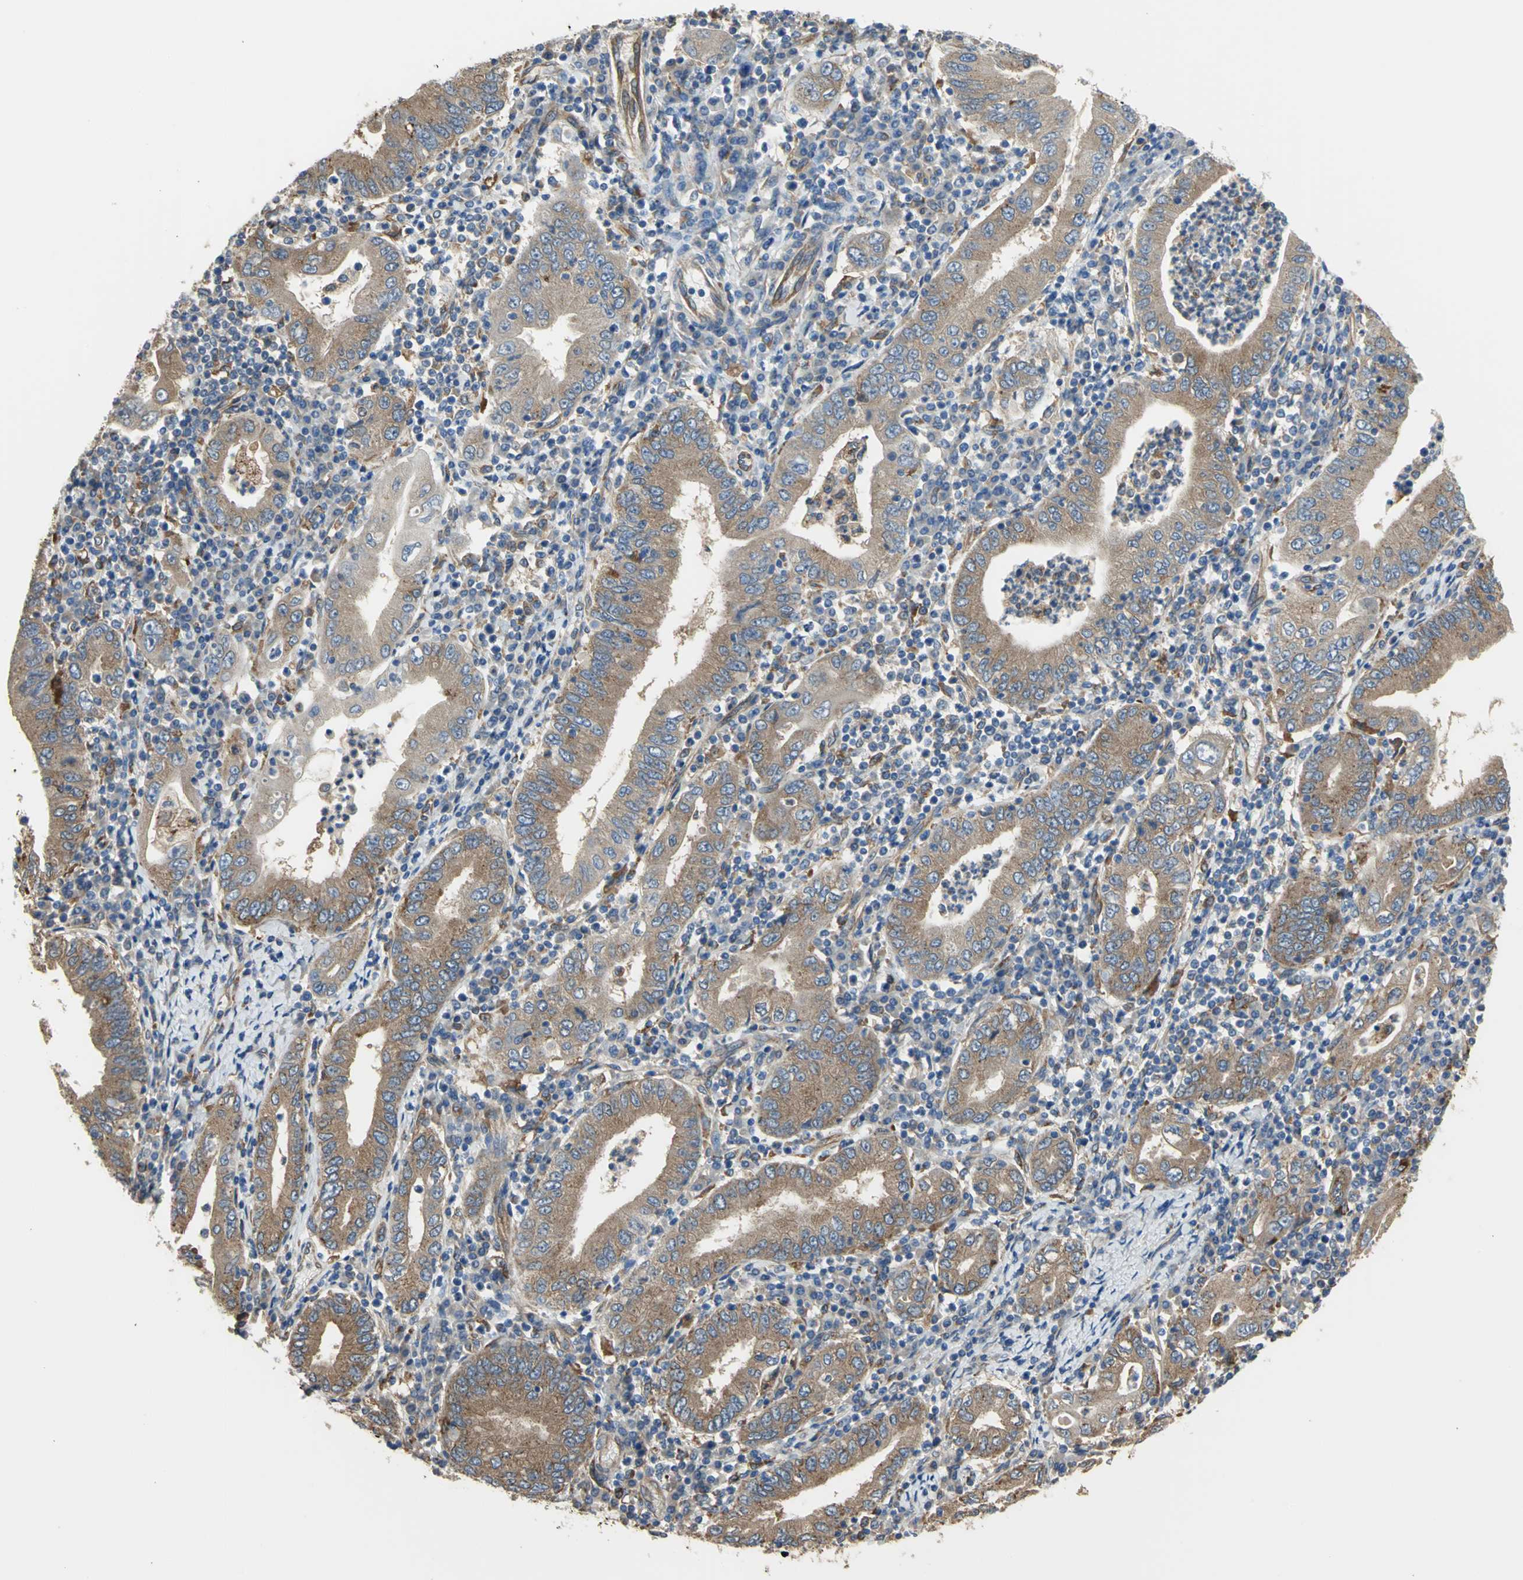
{"staining": {"intensity": "moderate", "quantity": ">75%", "location": "cytoplasmic/membranous"}, "tissue": "stomach cancer", "cell_type": "Tumor cells", "image_type": "cancer", "snomed": [{"axis": "morphology", "description": "Normal tissue, NOS"}, {"axis": "morphology", "description": "Adenocarcinoma, NOS"}, {"axis": "topography", "description": "Esophagus"}, {"axis": "topography", "description": "Stomach, upper"}, {"axis": "topography", "description": "Peripheral nerve tissue"}], "caption": "Stomach cancer (adenocarcinoma) stained for a protein demonstrates moderate cytoplasmic/membranous positivity in tumor cells.", "gene": "DIAPH2", "patient": {"sex": "male", "age": 62}}